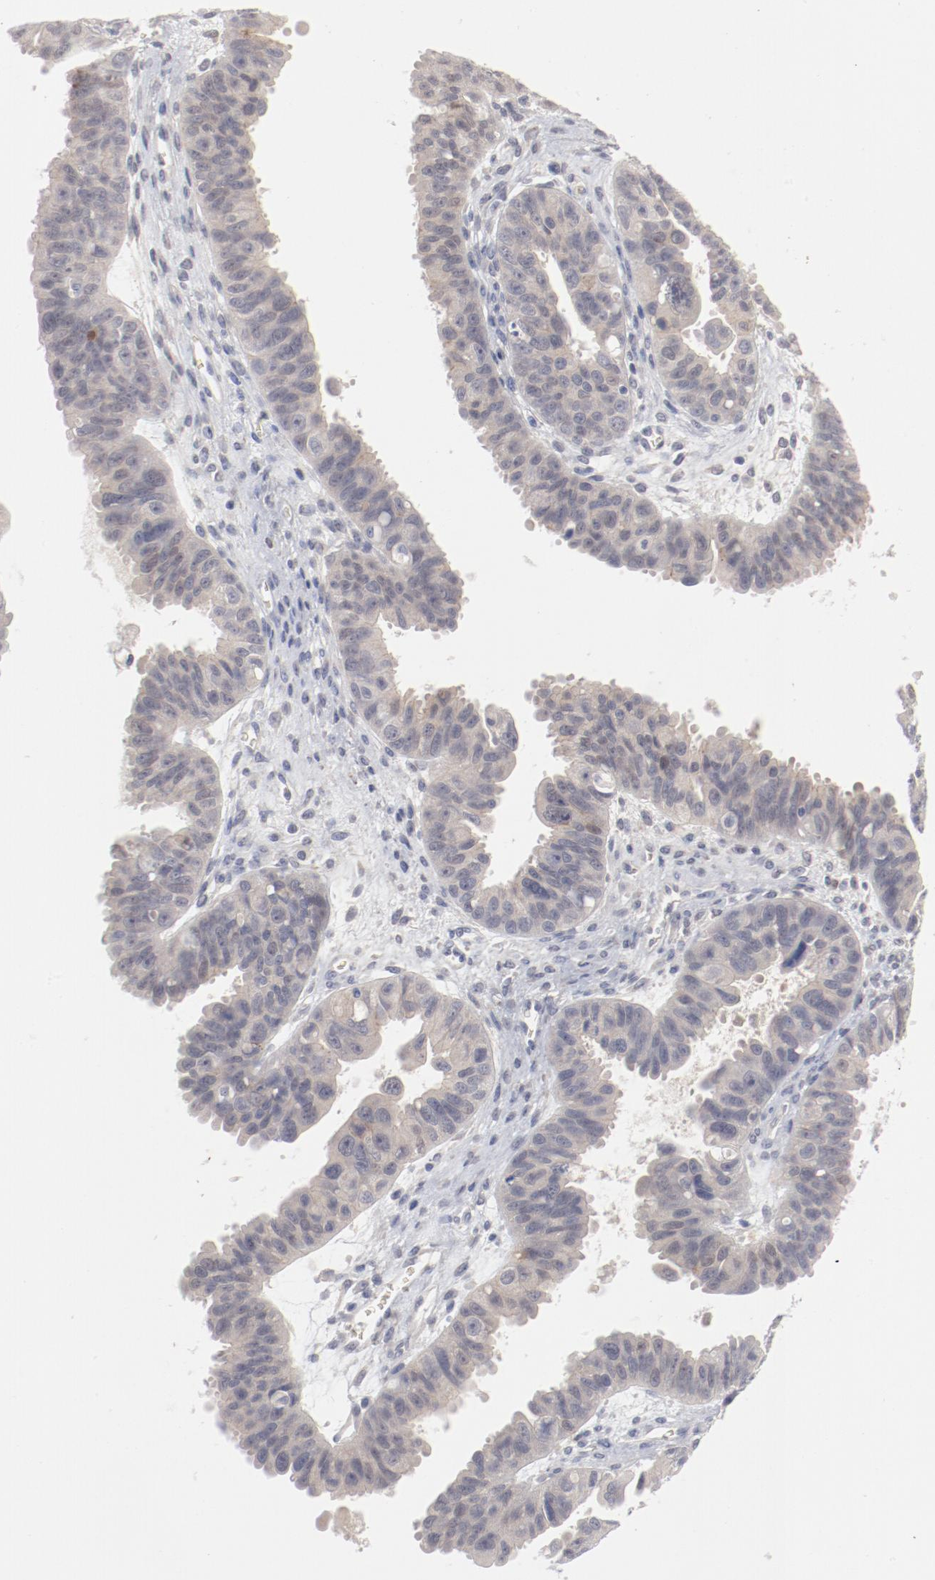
{"staining": {"intensity": "weak", "quantity": ">75%", "location": "cytoplasmic/membranous"}, "tissue": "ovarian cancer", "cell_type": "Tumor cells", "image_type": "cancer", "snomed": [{"axis": "morphology", "description": "Carcinoma, endometroid"}, {"axis": "topography", "description": "Ovary"}], "caption": "Protein expression by IHC shows weak cytoplasmic/membranous positivity in approximately >75% of tumor cells in endometroid carcinoma (ovarian).", "gene": "SH3BGR", "patient": {"sex": "female", "age": 85}}